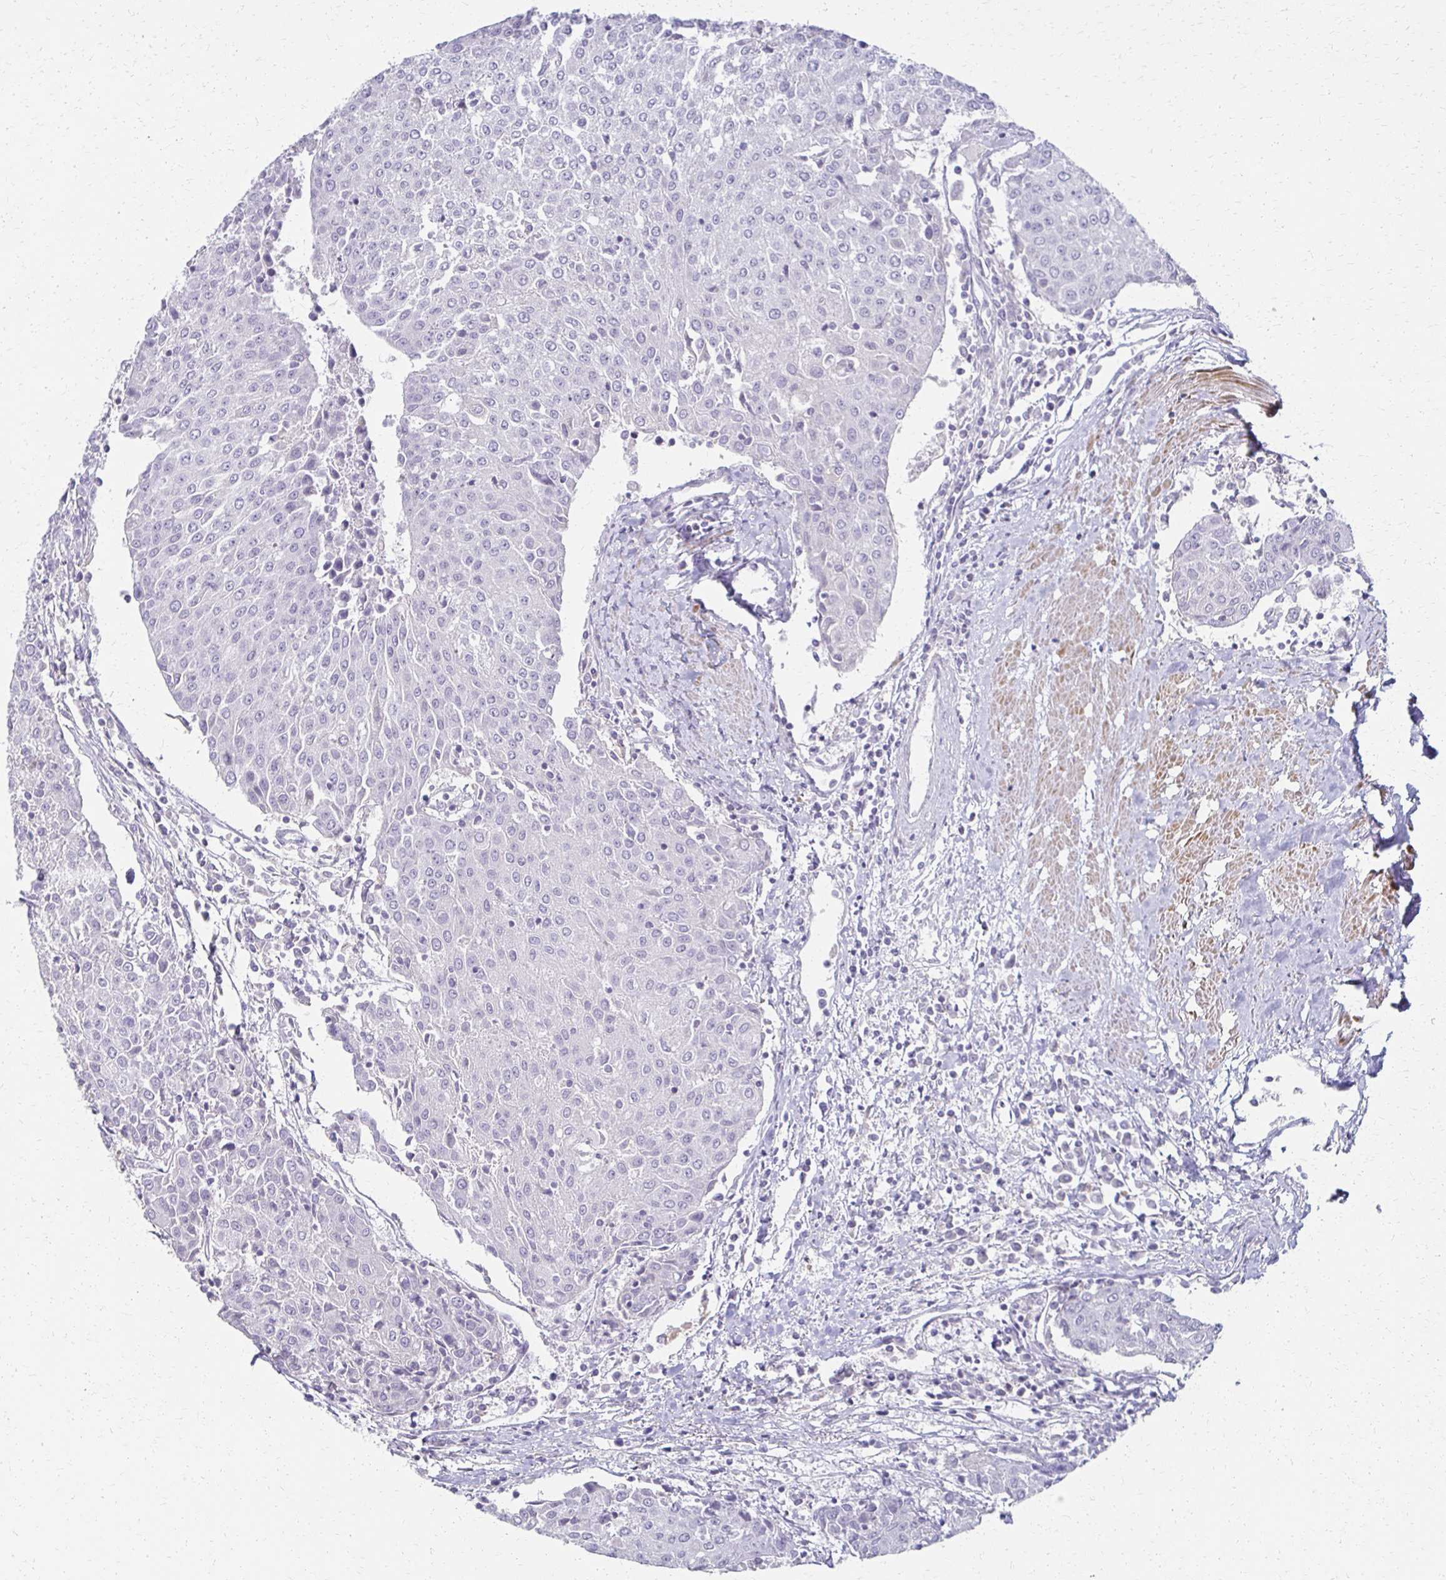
{"staining": {"intensity": "negative", "quantity": "none", "location": "none"}, "tissue": "urothelial cancer", "cell_type": "Tumor cells", "image_type": "cancer", "snomed": [{"axis": "morphology", "description": "Urothelial carcinoma, High grade"}, {"axis": "topography", "description": "Urinary bladder"}], "caption": "The IHC image has no significant expression in tumor cells of urothelial cancer tissue.", "gene": "FOXO4", "patient": {"sex": "female", "age": 85}}